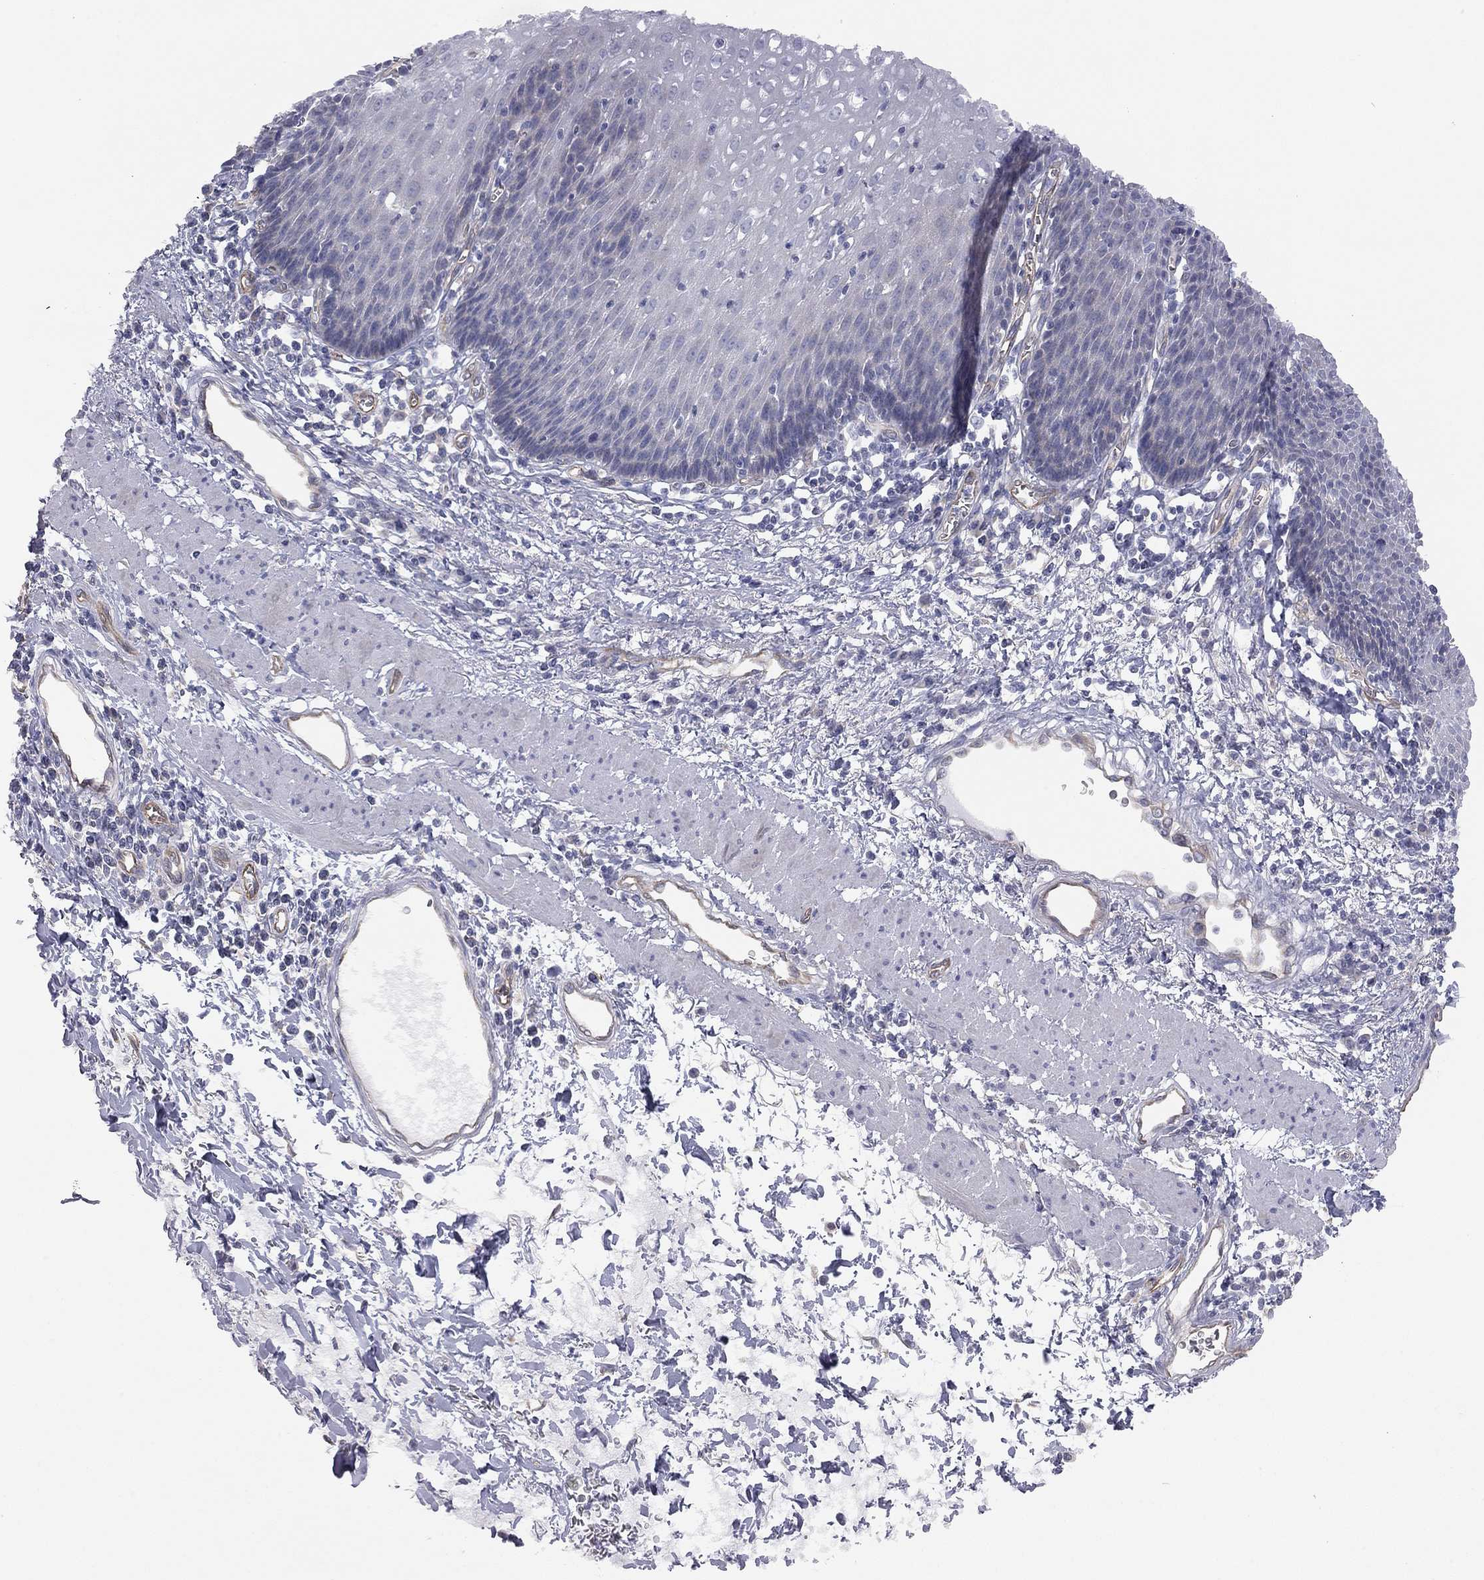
{"staining": {"intensity": "negative", "quantity": "none", "location": "none"}, "tissue": "esophagus", "cell_type": "Squamous epithelial cells", "image_type": "normal", "snomed": [{"axis": "morphology", "description": "Normal tissue, NOS"}, {"axis": "topography", "description": "Esophagus"}], "caption": "The micrograph displays no significant positivity in squamous epithelial cells of esophagus. (DAB immunohistochemistry (IHC) with hematoxylin counter stain).", "gene": "GPRC5B", "patient": {"sex": "male", "age": 57}}